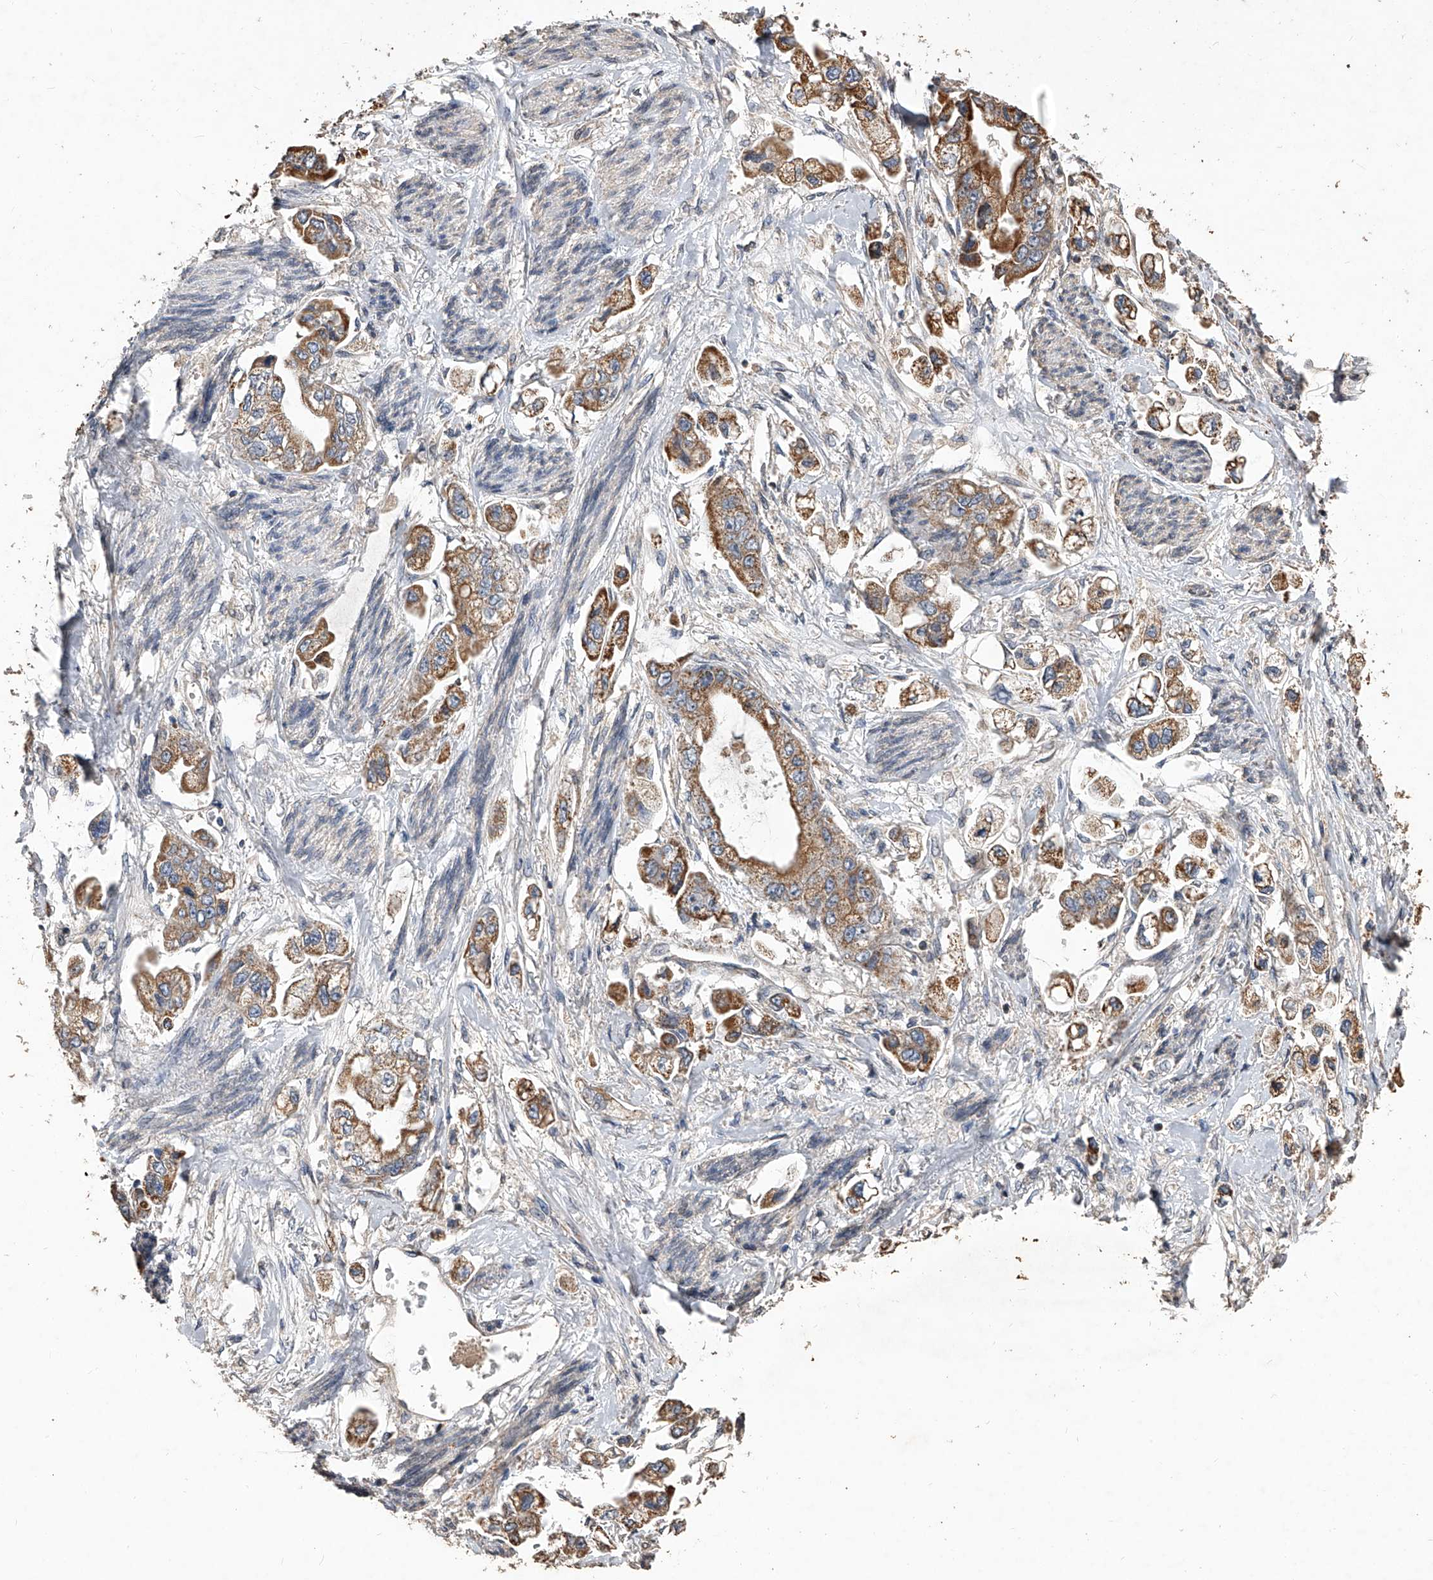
{"staining": {"intensity": "moderate", "quantity": ">75%", "location": "cytoplasmic/membranous"}, "tissue": "stomach cancer", "cell_type": "Tumor cells", "image_type": "cancer", "snomed": [{"axis": "morphology", "description": "Adenocarcinoma, NOS"}, {"axis": "topography", "description": "Stomach"}], "caption": "Tumor cells reveal medium levels of moderate cytoplasmic/membranous expression in about >75% of cells in stomach adenocarcinoma.", "gene": "LTV1", "patient": {"sex": "male", "age": 62}}